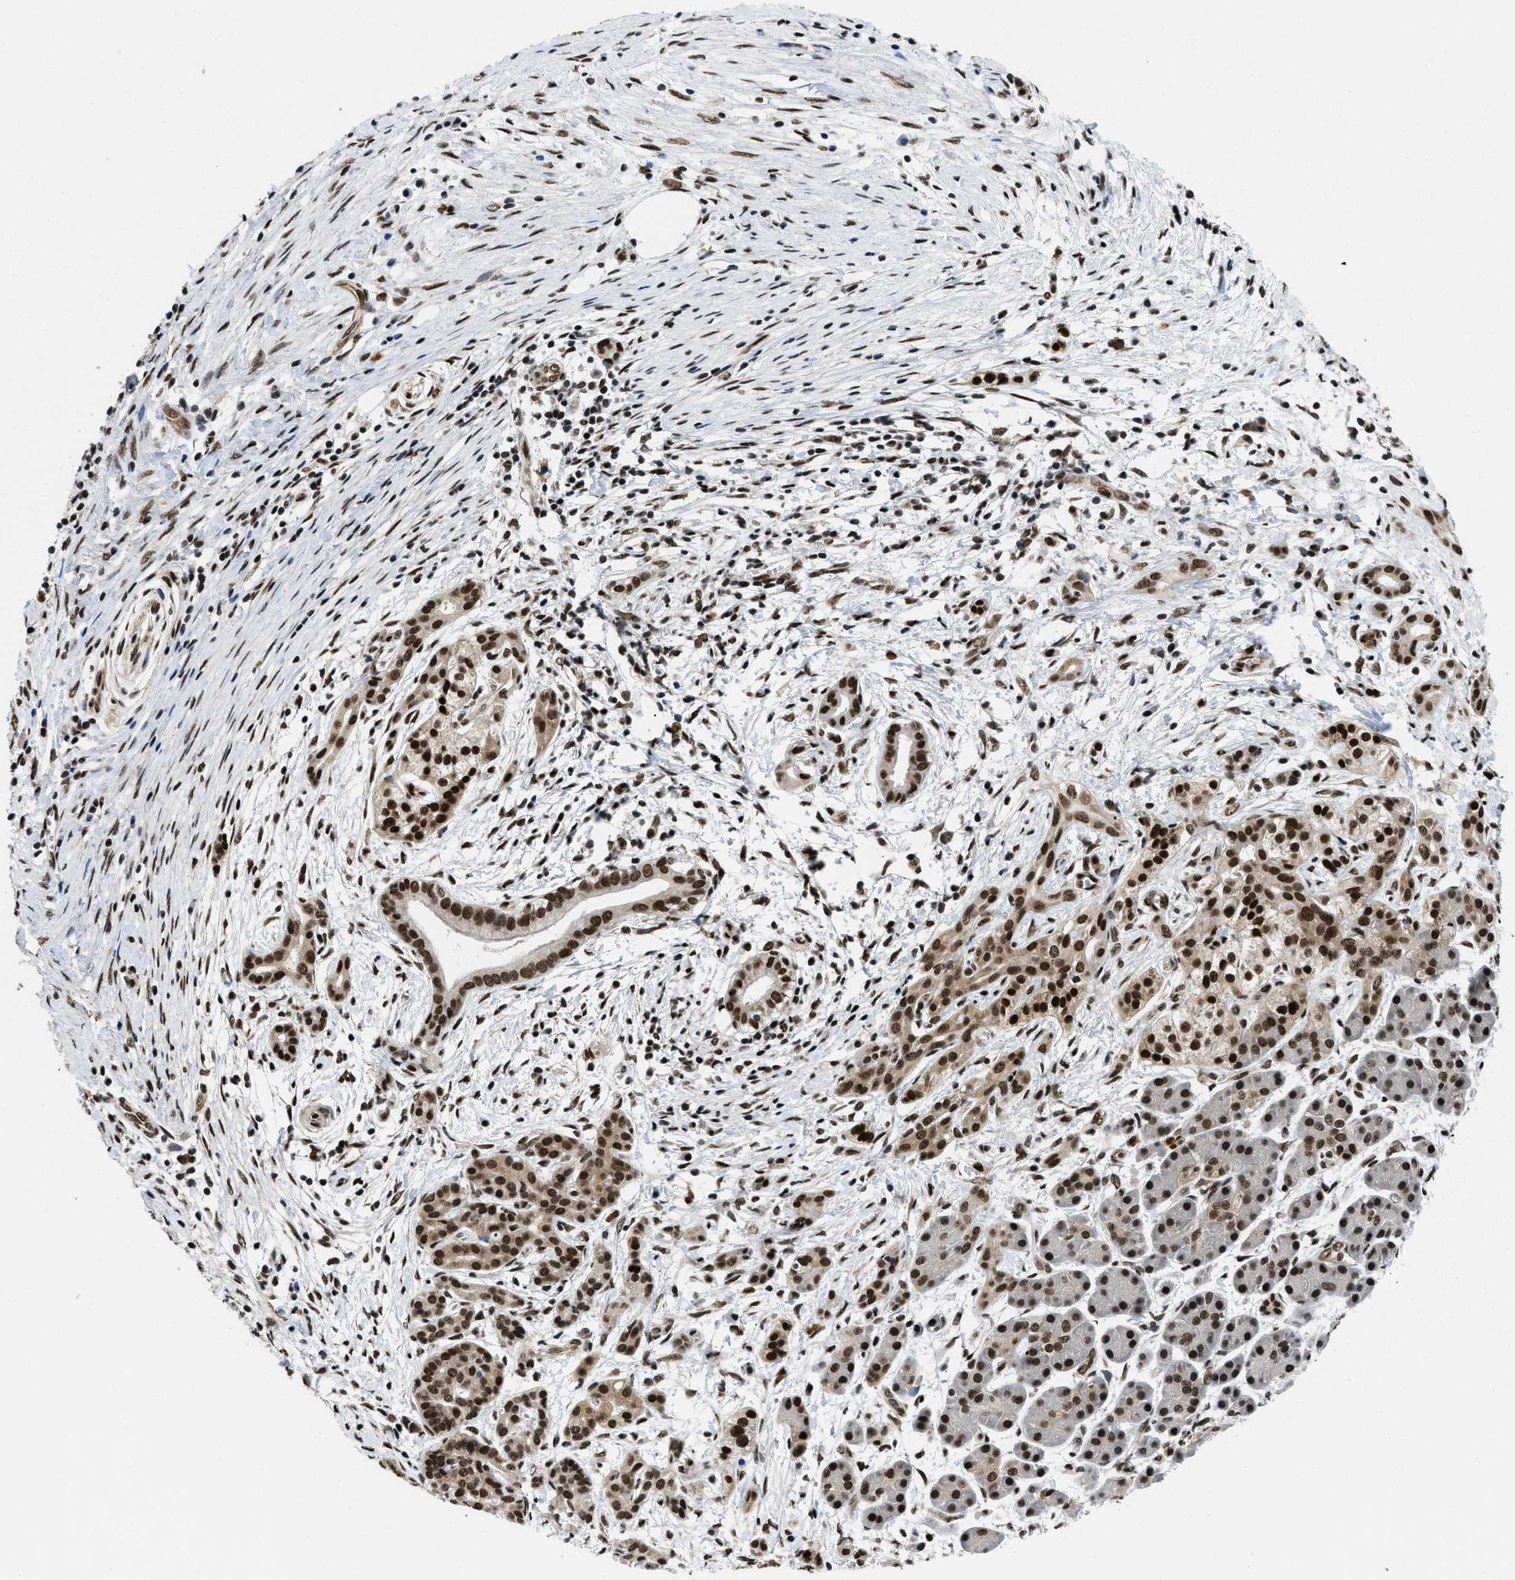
{"staining": {"intensity": "strong", "quantity": ">75%", "location": "nuclear"}, "tissue": "pancreatic cancer", "cell_type": "Tumor cells", "image_type": "cancer", "snomed": [{"axis": "morphology", "description": "Adenocarcinoma, NOS"}, {"axis": "topography", "description": "Pancreas"}], "caption": "Protein expression by immunohistochemistry (IHC) exhibits strong nuclear staining in about >75% of tumor cells in pancreatic adenocarcinoma.", "gene": "SAFB", "patient": {"sex": "female", "age": 70}}